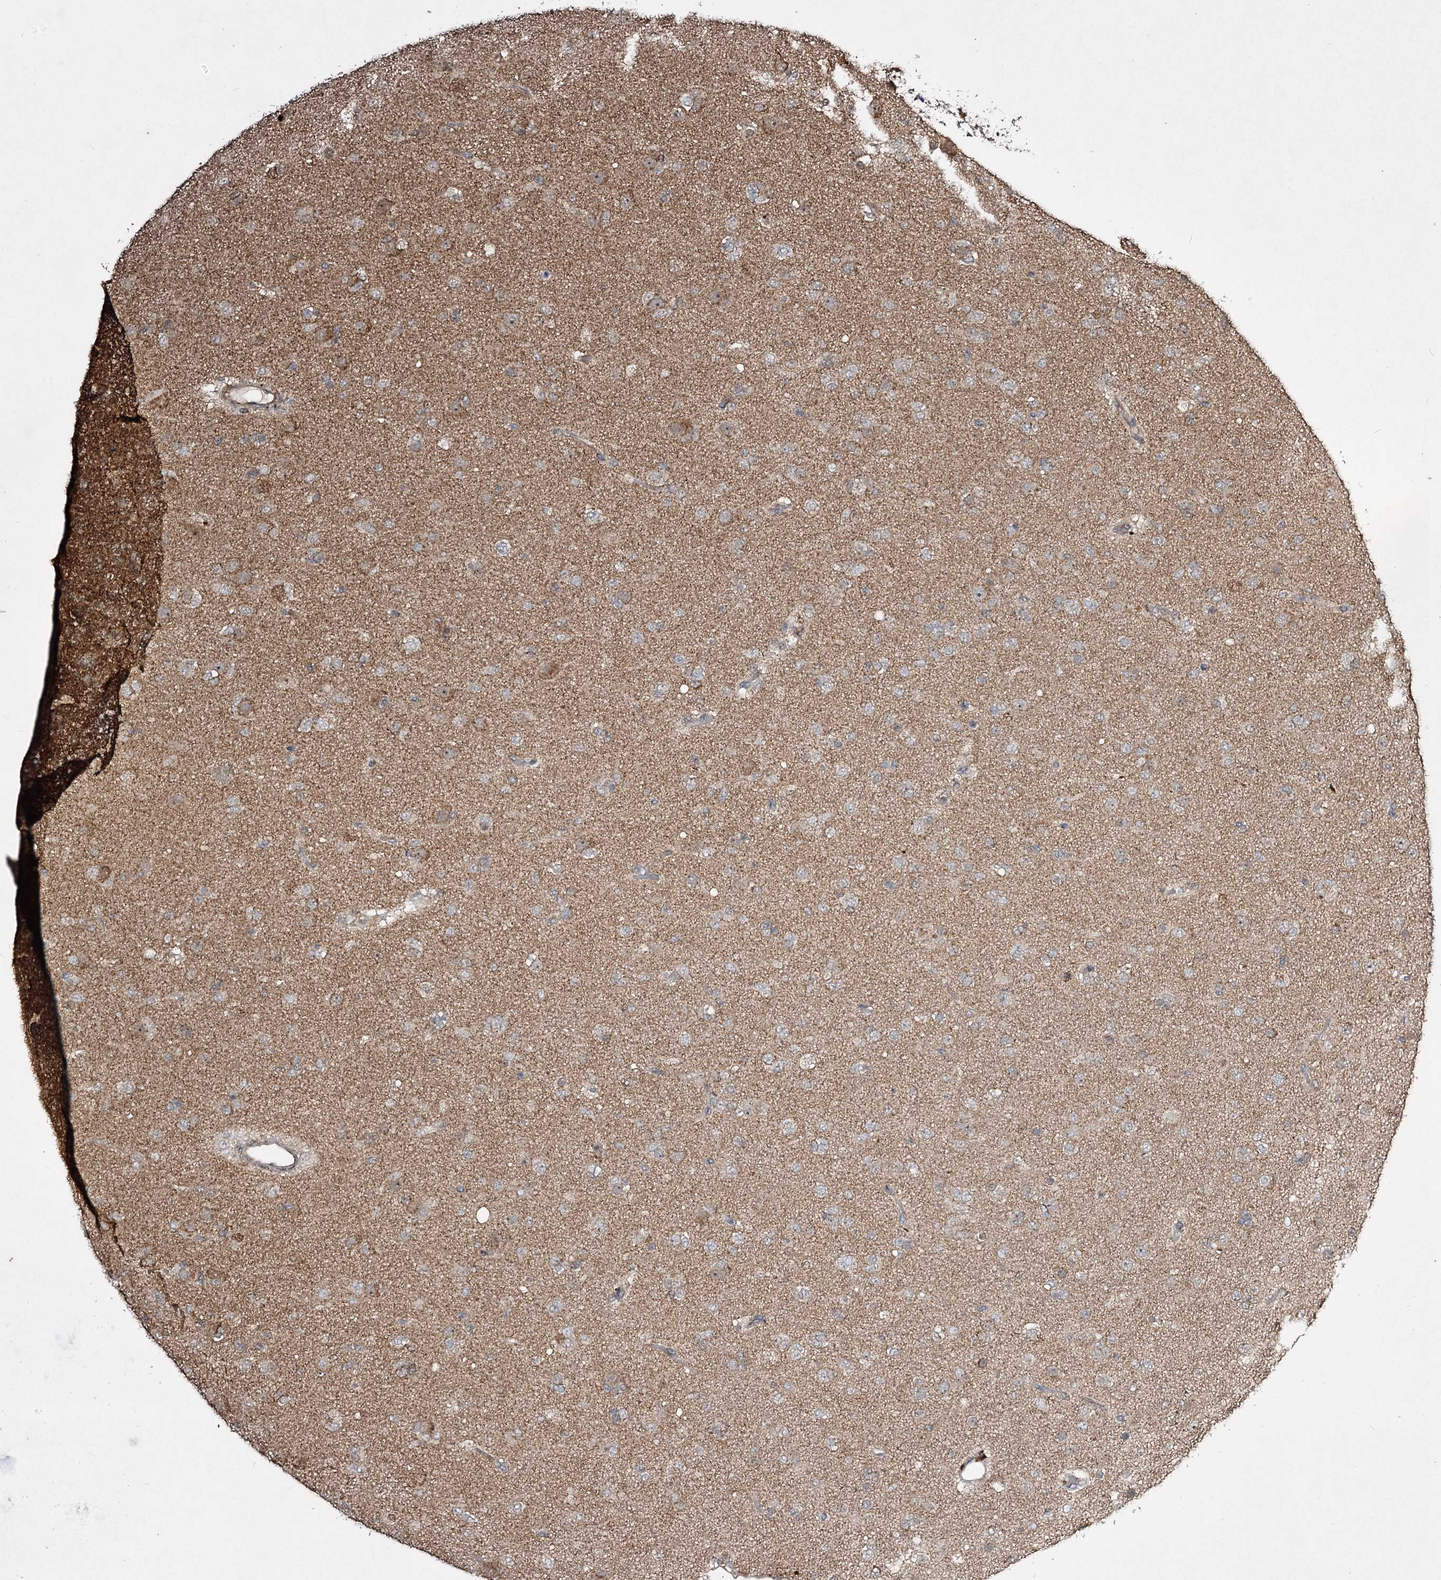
{"staining": {"intensity": "negative", "quantity": "none", "location": "none"}, "tissue": "glioma", "cell_type": "Tumor cells", "image_type": "cancer", "snomed": [{"axis": "morphology", "description": "Glioma, malignant, Low grade"}, {"axis": "topography", "description": "Brain"}], "caption": "IHC photomicrograph of neoplastic tissue: human malignant low-grade glioma stained with DAB shows no significant protein positivity in tumor cells.", "gene": "CPNE8", "patient": {"sex": "male", "age": 65}}